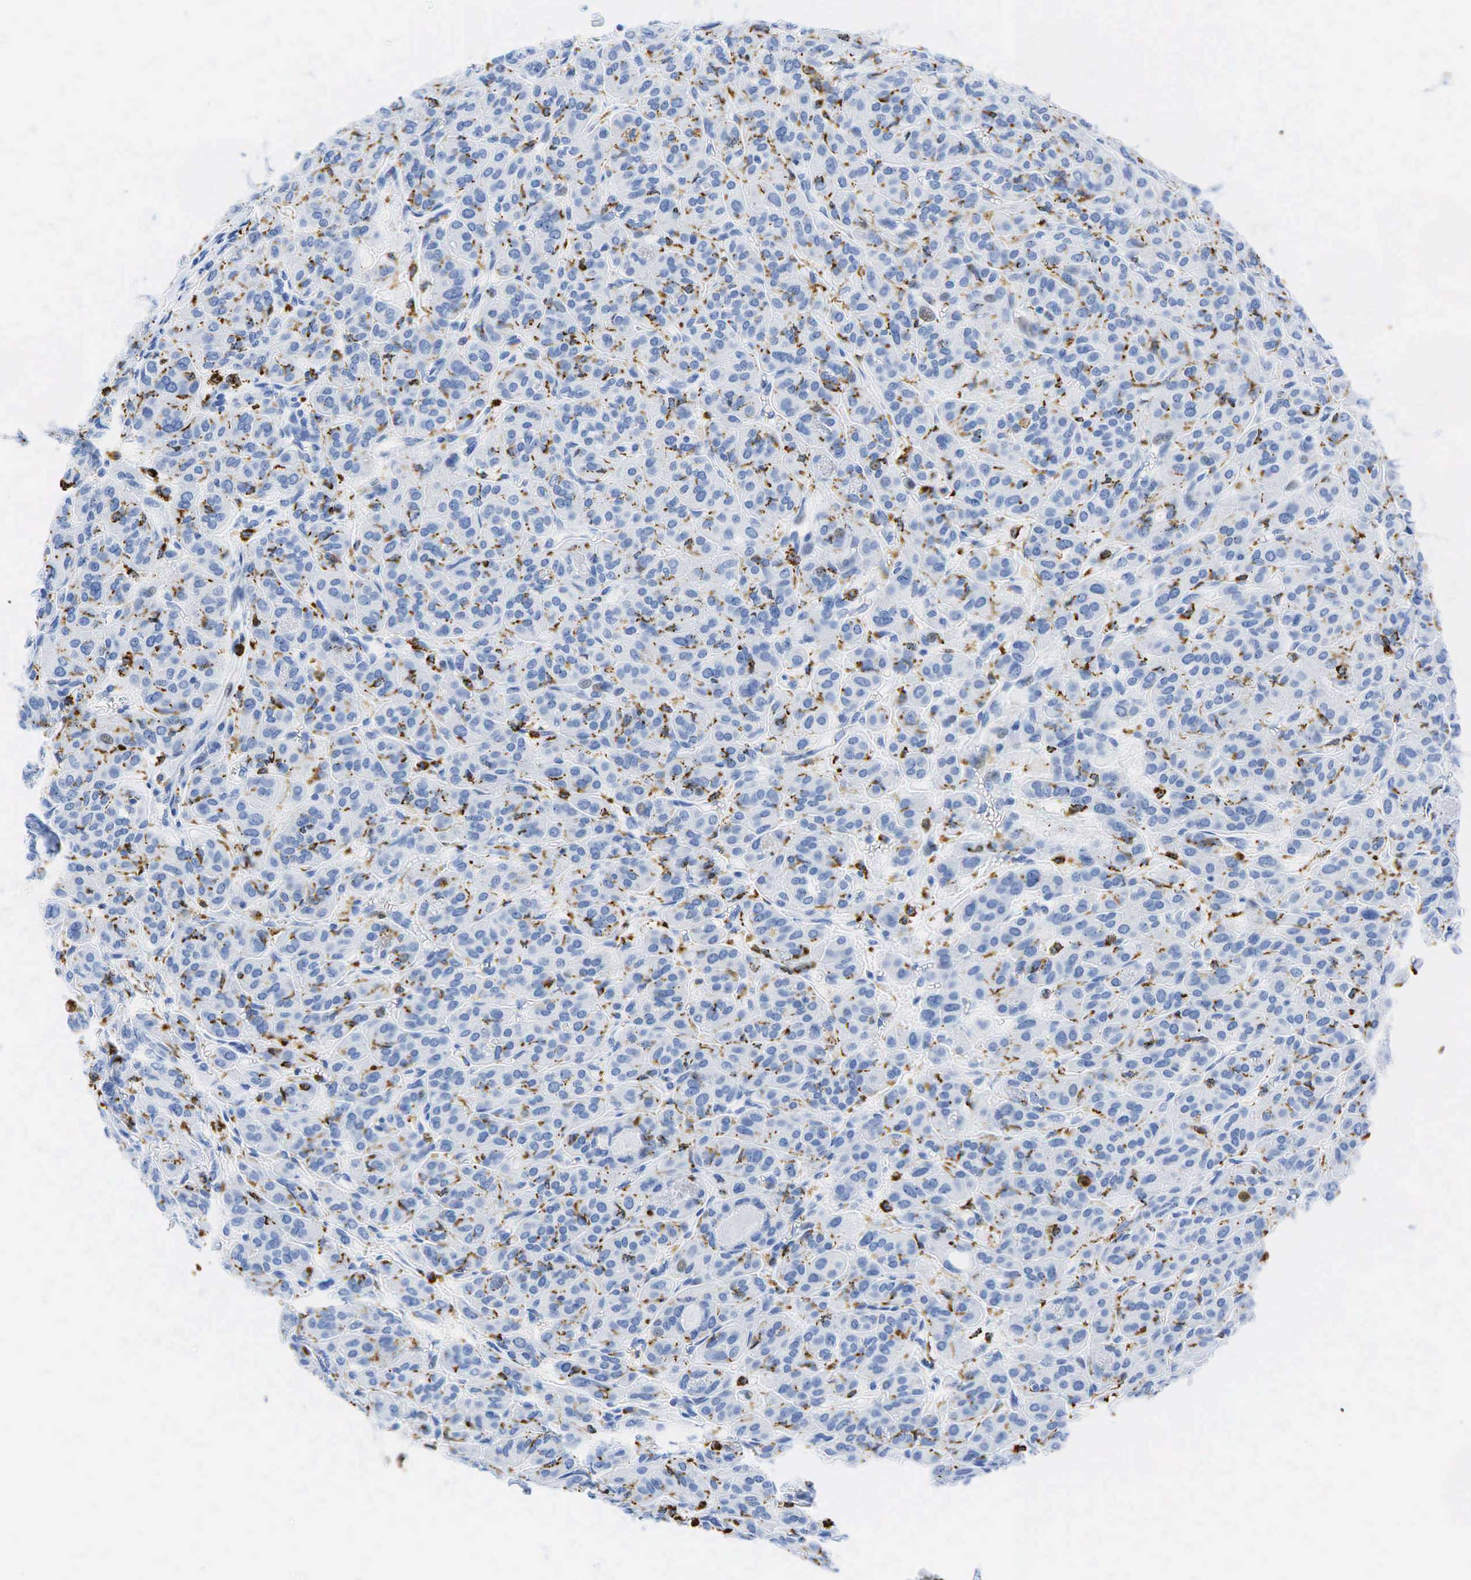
{"staining": {"intensity": "negative", "quantity": "none", "location": "none"}, "tissue": "thyroid cancer", "cell_type": "Tumor cells", "image_type": "cancer", "snomed": [{"axis": "morphology", "description": "Follicular adenoma carcinoma, NOS"}, {"axis": "topography", "description": "Thyroid gland"}], "caption": "Immunohistochemistry (IHC) image of neoplastic tissue: human thyroid cancer stained with DAB exhibits no significant protein positivity in tumor cells. (DAB (3,3'-diaminobenzidine) immunohistochemistry (IHC) with hematoxylin counter stain).", "gene": "CD68", "patient": {"sex": "female", "age": 71}}